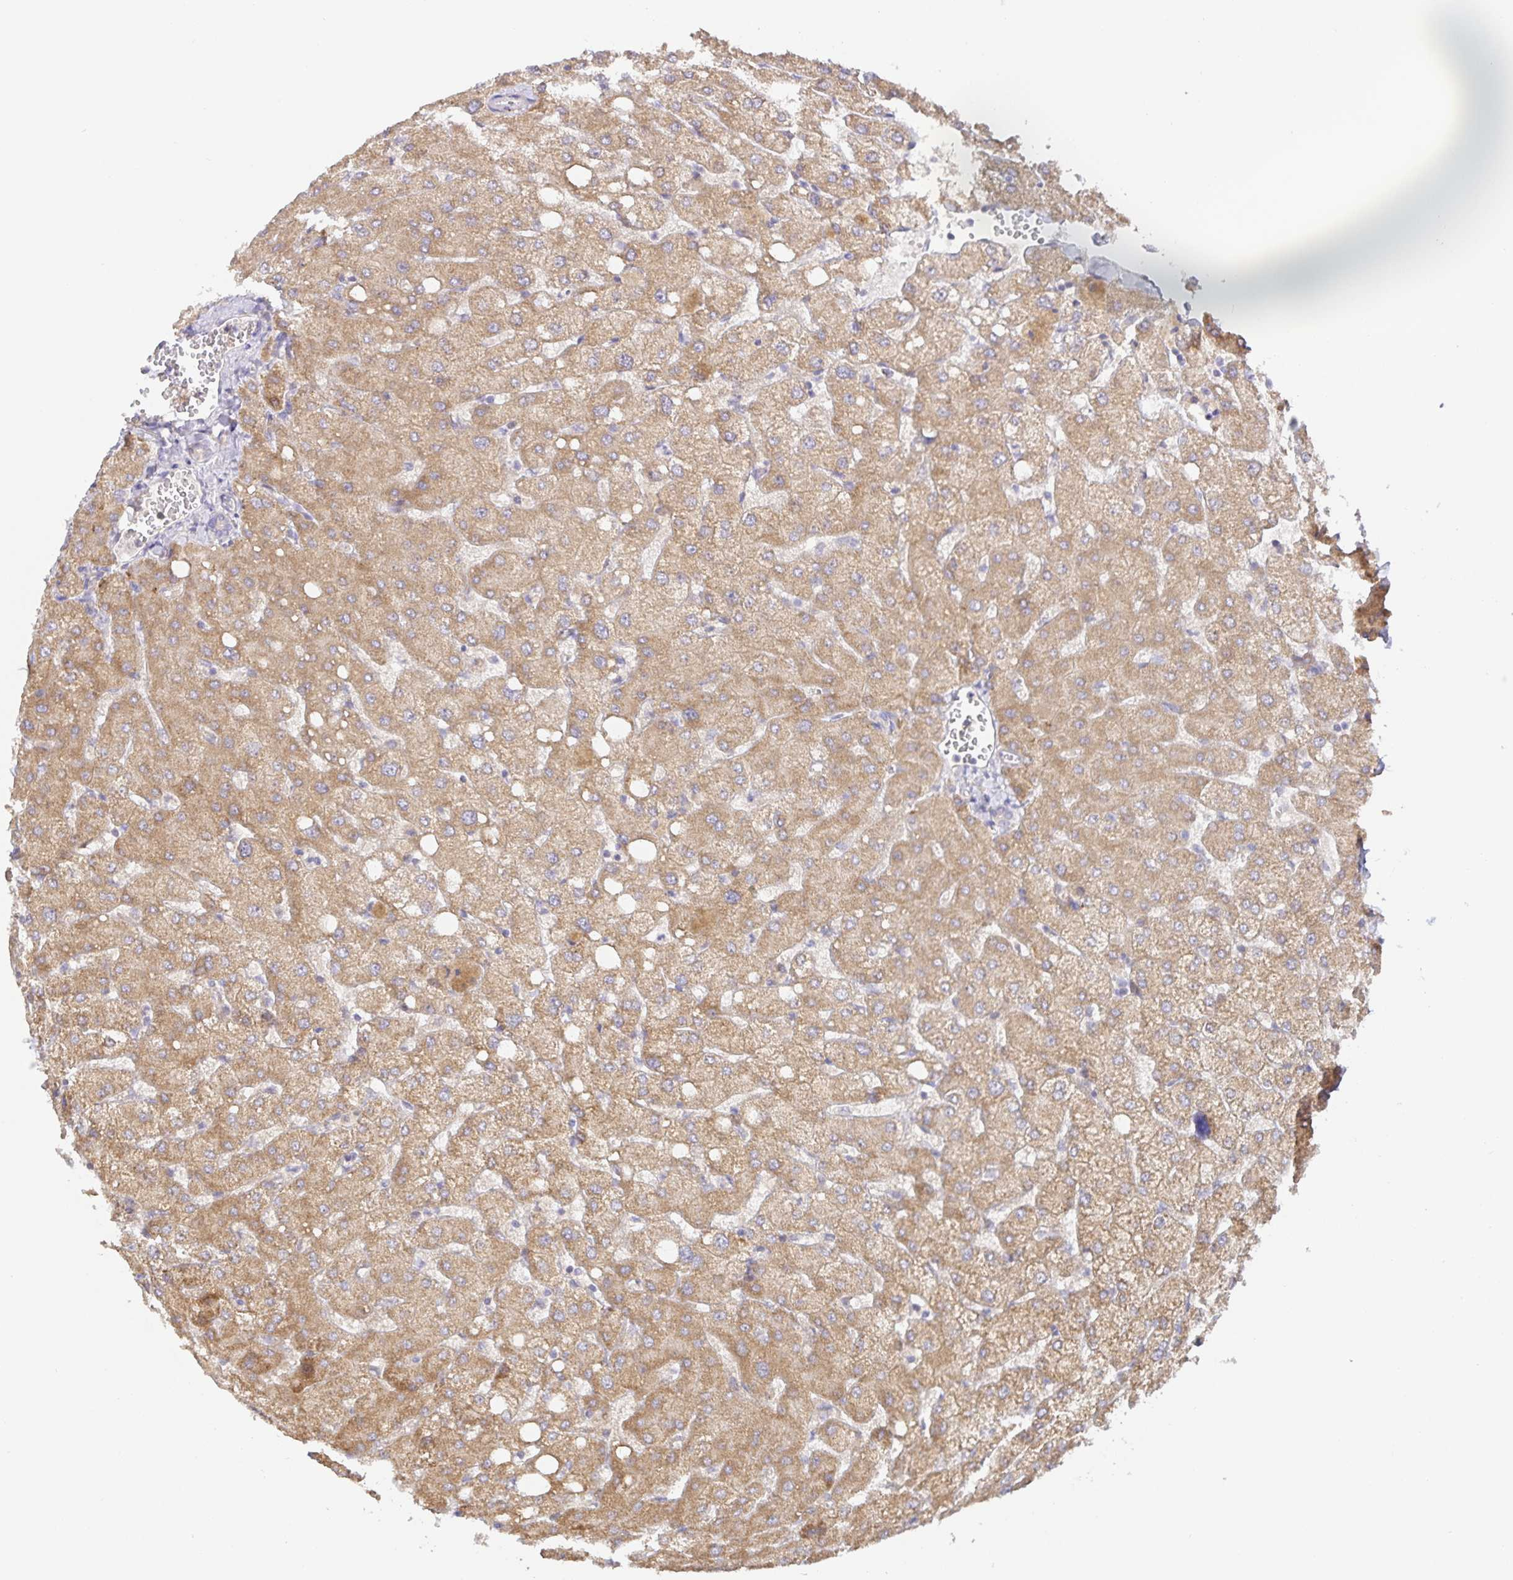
{"staining": {"intensity": "negative", "quantity": "none", "location": "none"}, "tissue": "liver", "cell_type": "Cholangiocytes", "image_type": "normal", "snomed": [{"axis": "morphology", "description": "Normal tissue, NOS"}, {"axis": "topography", "description": "Liver"}], "caption": "High power microscopy photomicrograph of an immunohistochemistry (IHC) histopathology image of normal liver, revealing no significant staining in cholangiocytes.", "gene": "ZDHHC11B", "patient": {"sex": "female", "age": 54}}